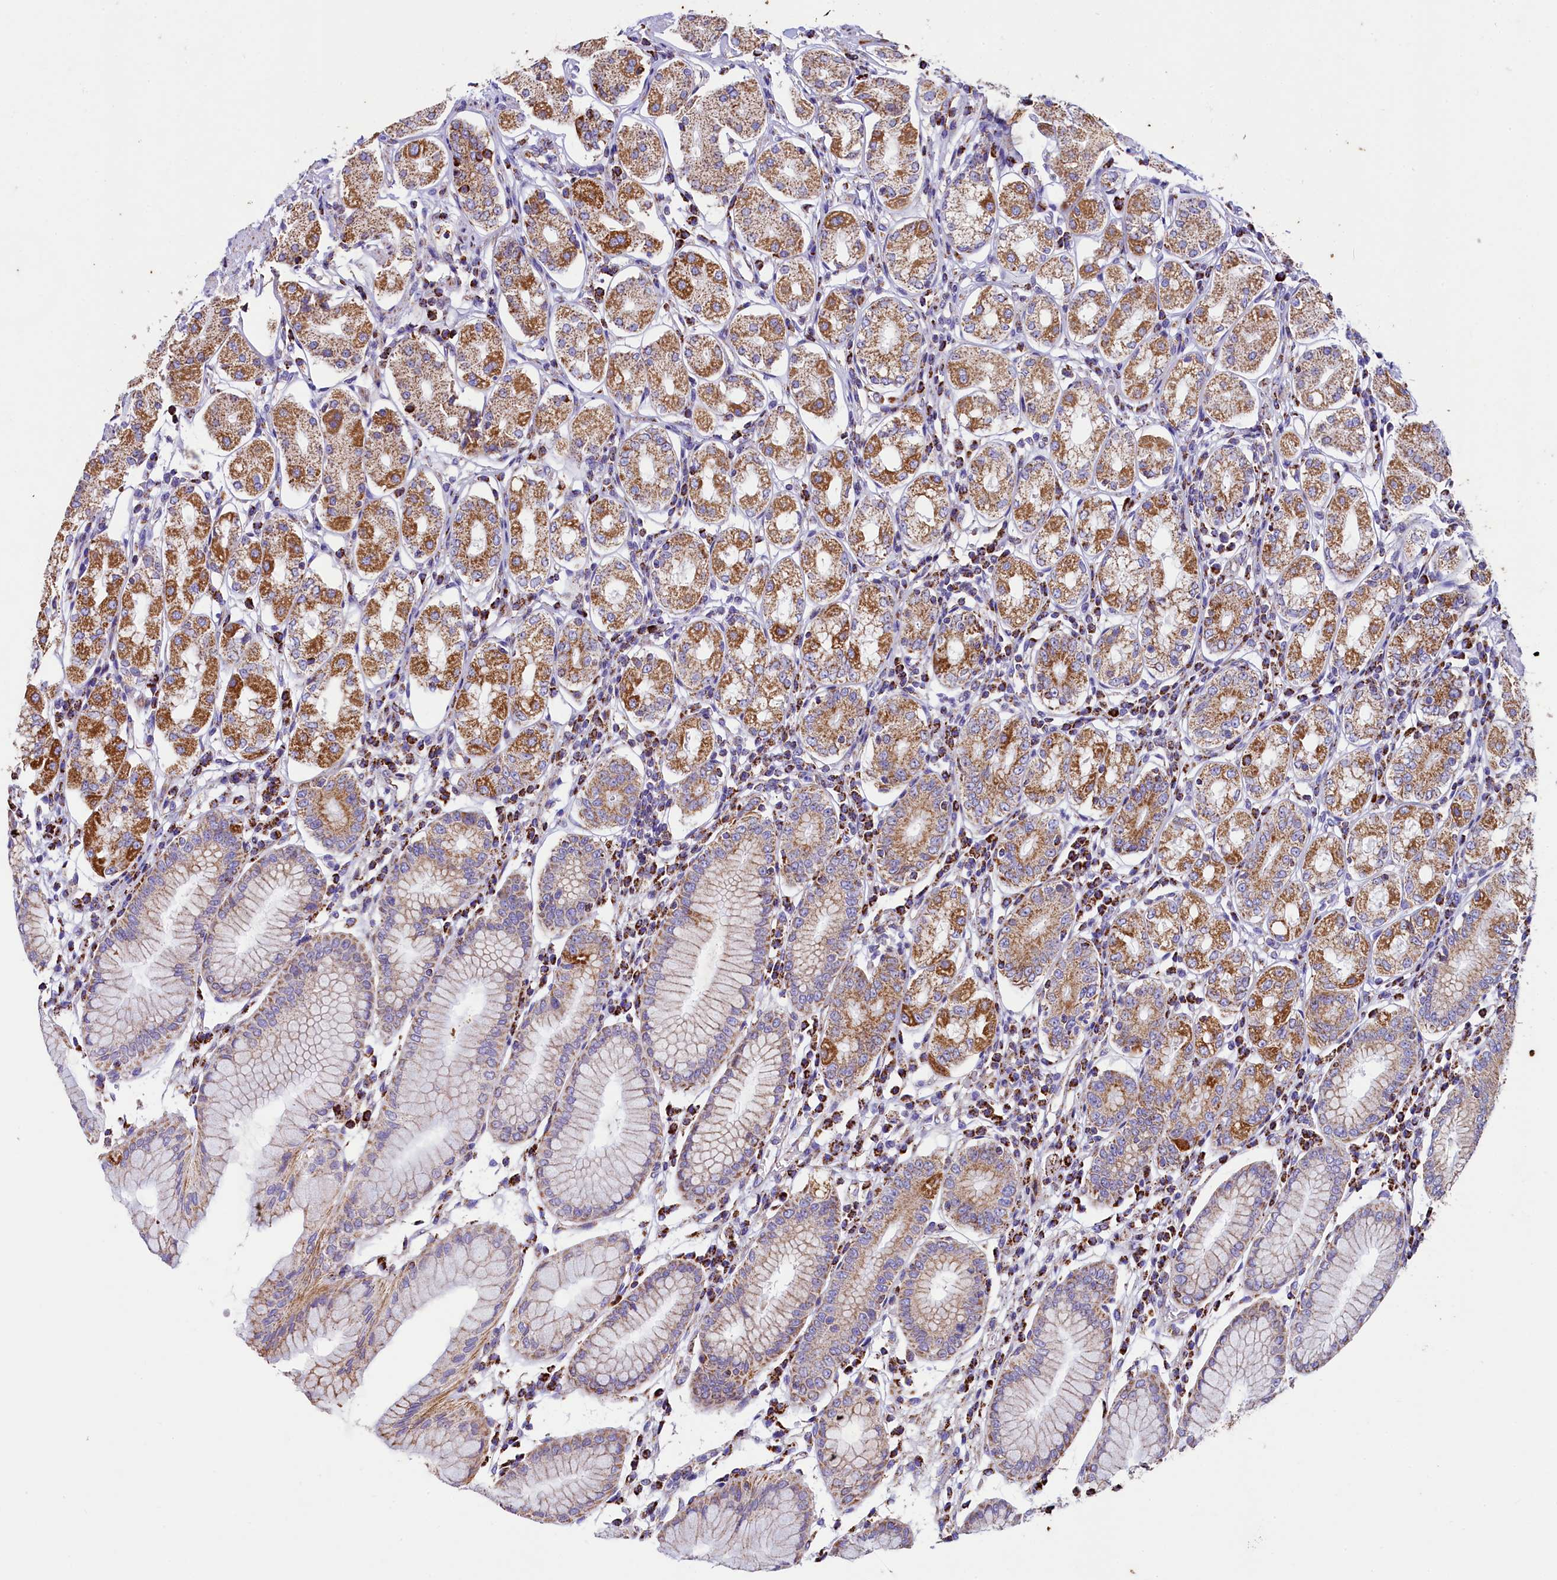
{"staining": {"intensity": "moderate", "quantity": ">75%", "location": "cytoplasmic/membranous"}, "tissue": "stomach", "cell_type": "Glandular cells", "image_type": "normal", "snomed": [{"axis": "morphology", "description": "Normal tissue, NOS"}, {"axis": "topography", "description": "Stomach"}, {"axis": "topography", "description": "Stomach, lower"}], "caption": "Normal stomach demonstrates moderate cytoplasmic/membranous positivity in approximately >75% of glandular cells The staining was performed using DAB (3,3'-diaminobenzidine) to visualize the protein expression in brown, while the nuclei were stained in blue with hematoxylin (Magnification: 20x)..", "gene": "IDH3A", "patient": {"sex": "female", "age": 56}}